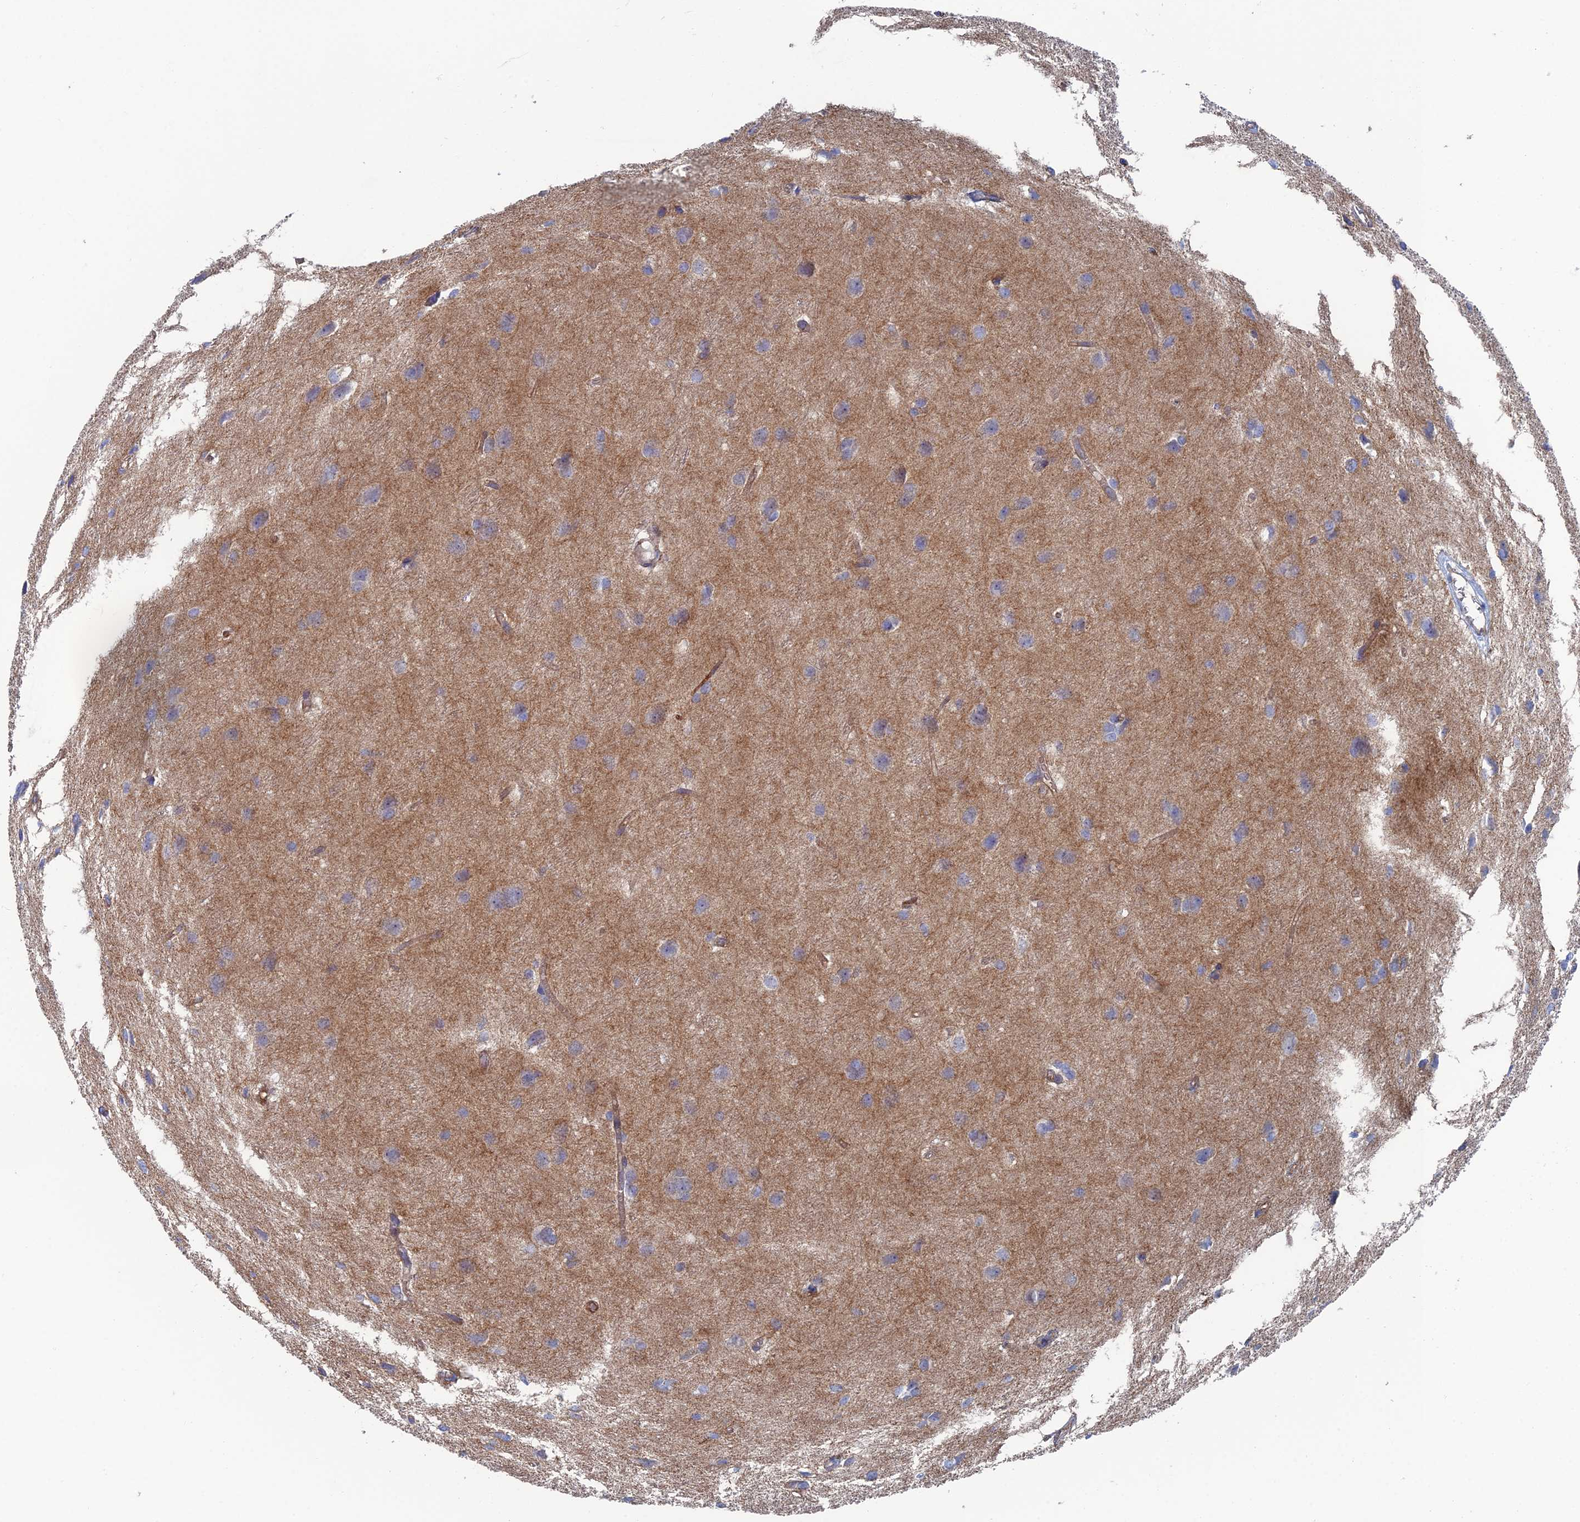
{"staining": {"intensity": "negative", "quantity": "none", "location": "none"}, "tissue": "glioma", "cell_type": "Tumor cells", "image_type": "cancer", "snomed": [{"axis": "morphology", "description": "Glioma, malignant, High grade"}, {"axis": "topography", "description": "Brain"}], "caption": "DAB (3,3'-diaminobenzidine) immunohistochemical staining of human glioma displays no significant positivity in tumor cells. (Immunohistochemistry, brightfield microscopy, high magnification).", "gene": "SNX11", "patient": {"sex": "female", "age": 50}}